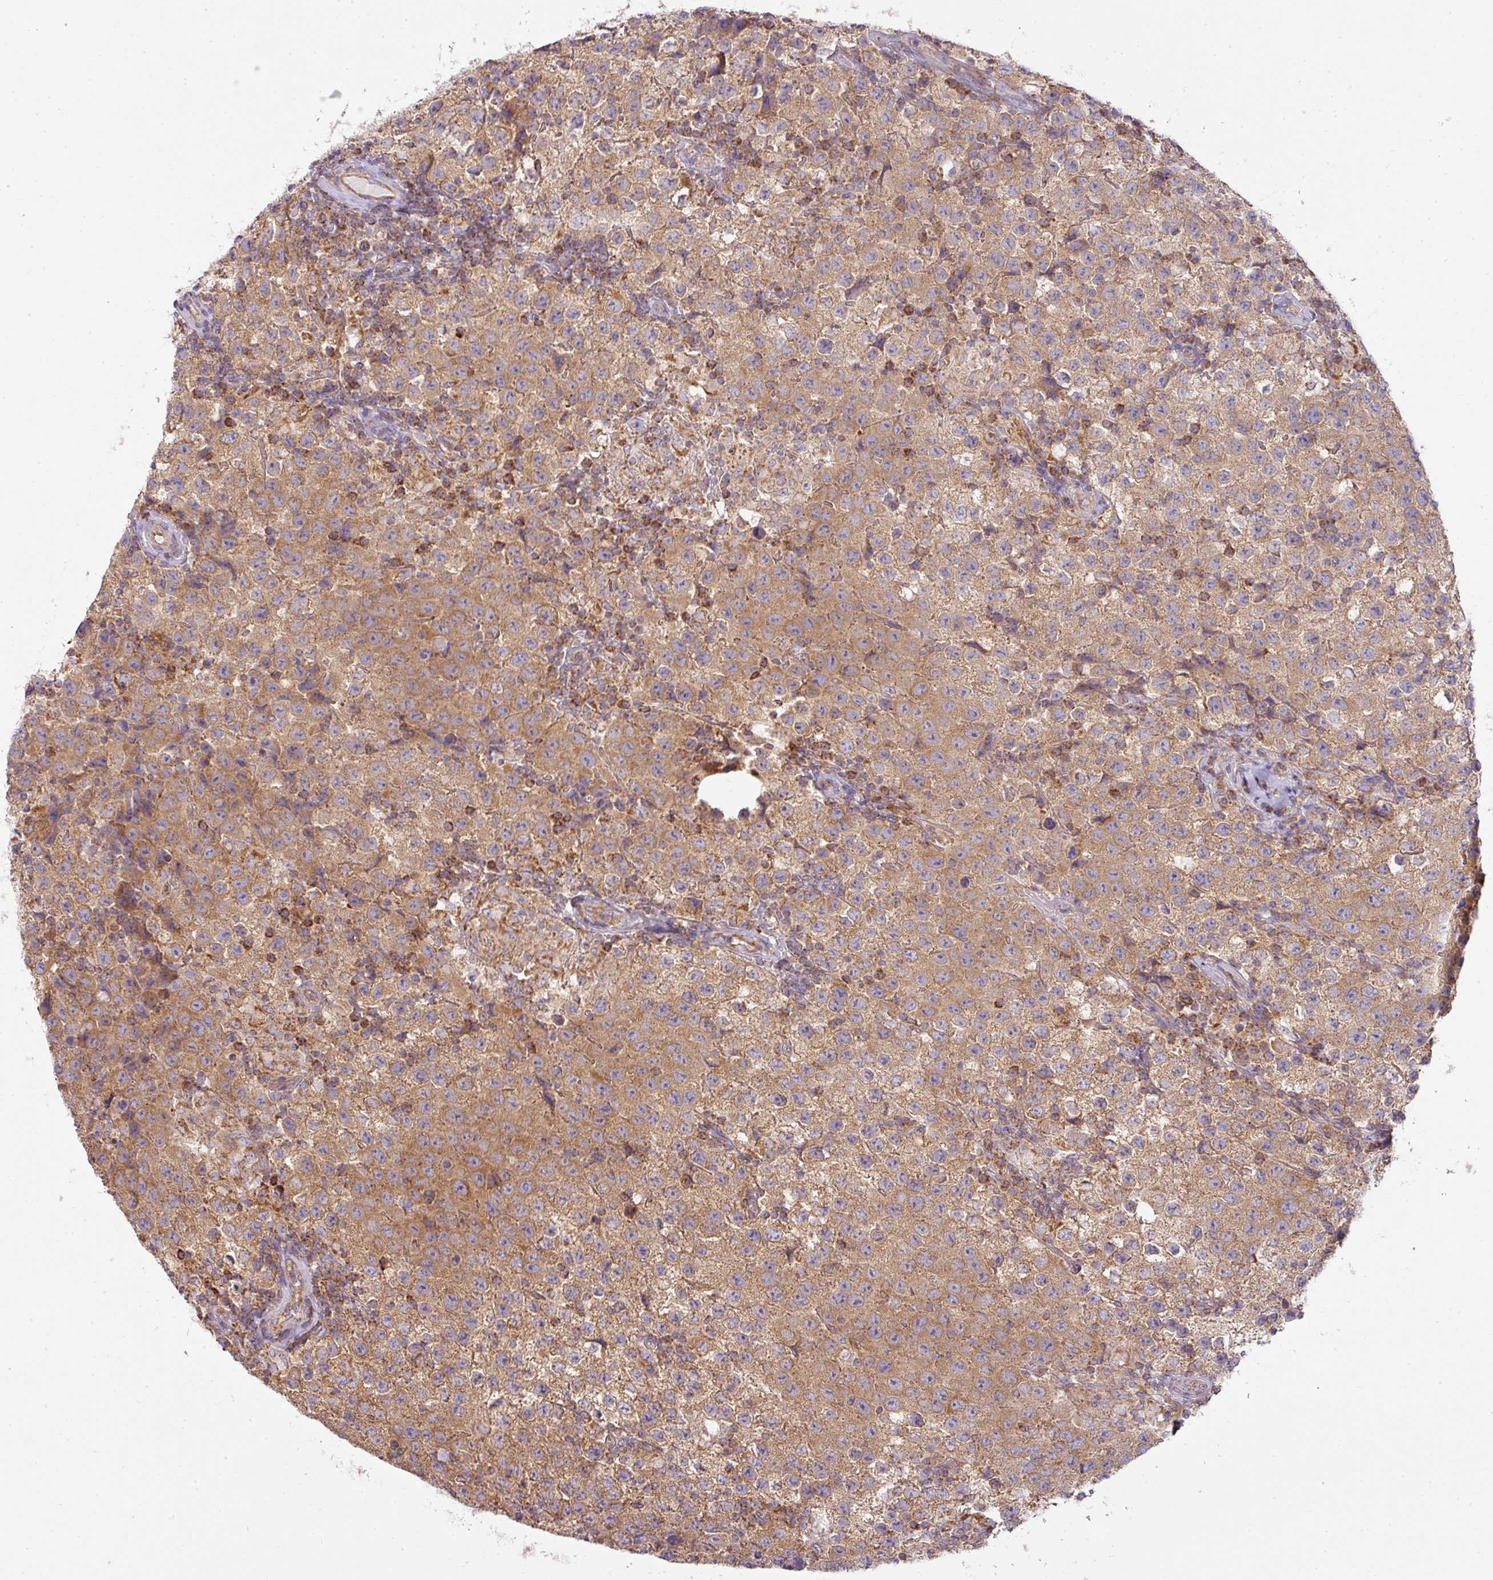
{"staining": {"intensity": "moderate", "quantity": ">75%", "location": "cytoplasmic/membranous"}, "tissue": "testis cancer", "cell_type": "Tumor cells", "image_type": "cancer", "snomed": [{"axis": "morphology", "description": "Seminoma, NOS"}, {"axis": "morphology", "description": "Carcinoma, Embryonal, NOS"}, {"axis": "topography", "description": "Testis"}], "caption": "Protein expression analysis of human testis cancer reveals moderate cytoplasmic/membranous expression in about >75% of tumor cells. The protein is stained brown, and the nuclei are stained in blue (DAB (3,3'-diaminobenzidine) IHC with brightfield microscopy, high magnification).", "gene": "ZNF211", "patient": {"sex": "male", "age": 41}}